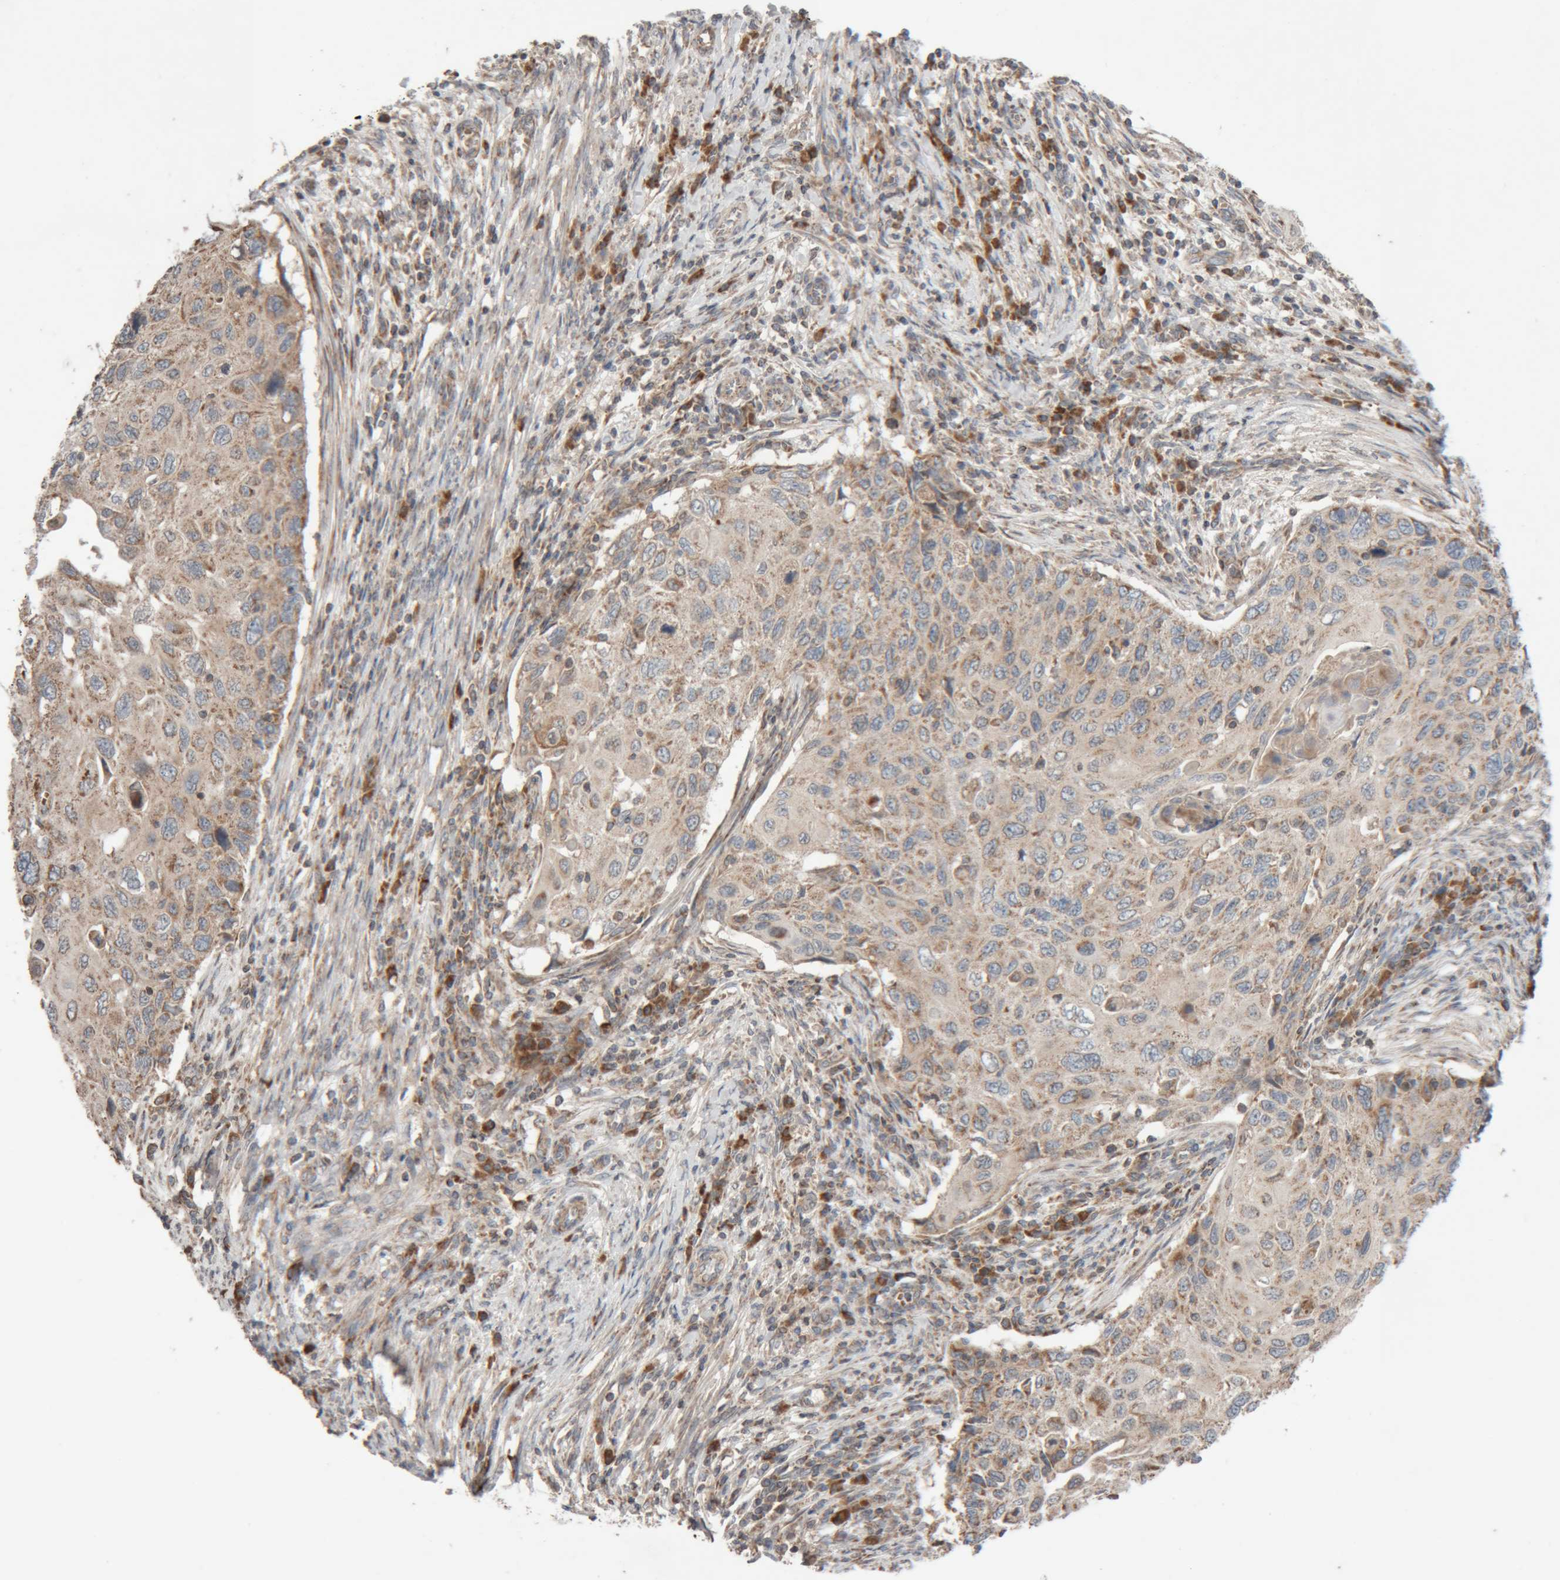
{"staining": {"intensity": "weak", "quantity": ">75%", "location": "cytoplasmic/membranous"}, "tissue": "cervical cancer", "cell_type": "Tumor cells", "image_type": "cancer", "snomed": [{"axis": "morphology", "description": "Squamous cell carcinoma, NOS"}, {"axis": "topography", "description": "Cervix"}], "caption": "This image shows squamous cell carcinoma (cervical) stained with IHC to label a protein in brown. The cytoplasmic/membranous of tumor cells show weak positivity for the protein. Nuclei are counter-stained blue.", "gene": "KIF21B", "patient": {"sex": "female", "age": 70}}